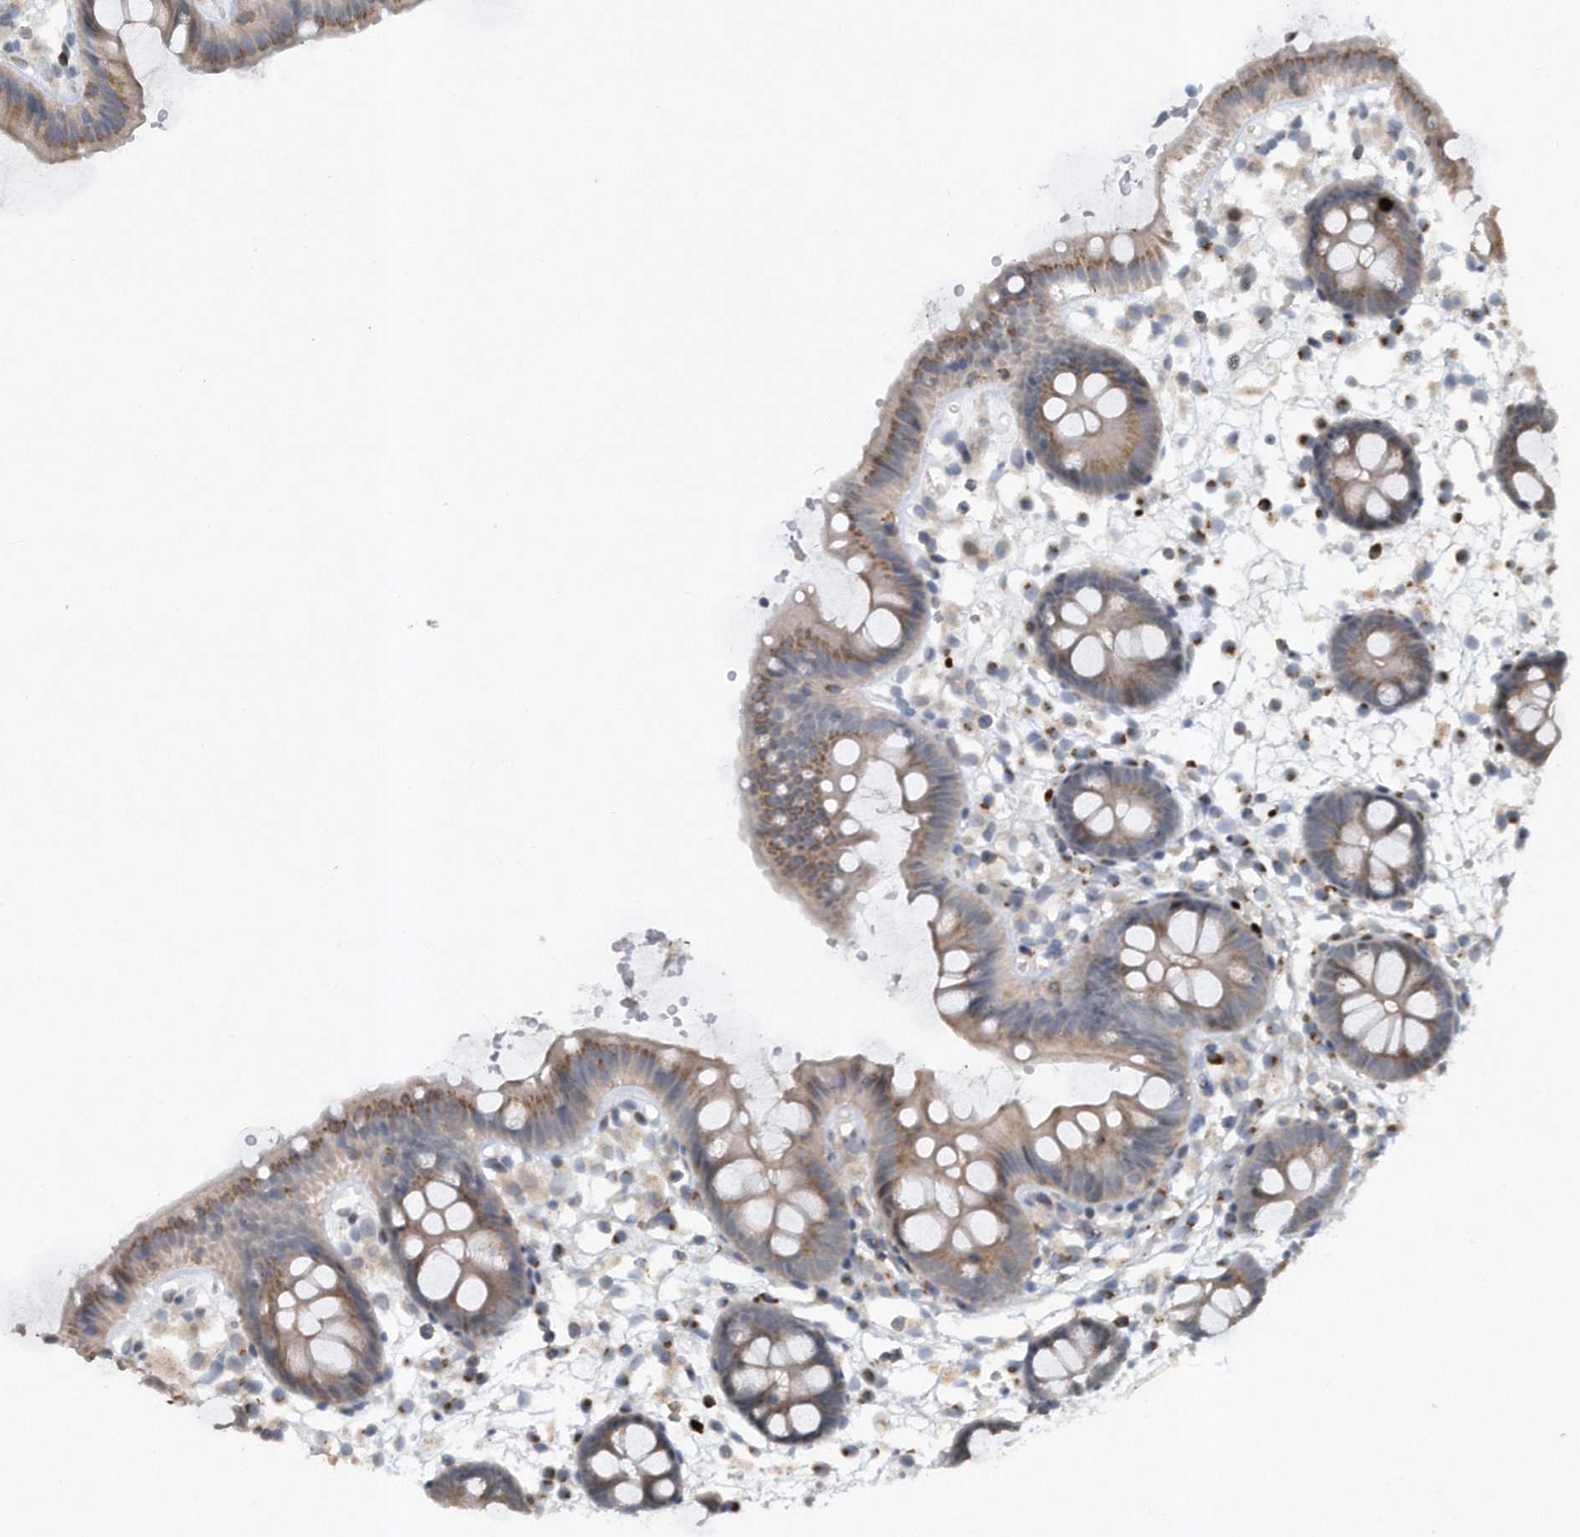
{"staining": {"intensity": "negative", "quantity": "none", "location": "none"}, "tissue": "colon", "cell_type": "Endothelial cells", "image_type": "normal", "snomed": [{"axis": "morphology", "description": "Normal tissue, NOS"}, {"axis": "topography", "description": "Colon"}], "caption": "Photomicrograph shows no significant protein positivity in endothelial cells of normal colon. The staining is performed using DAB (3,3'-diaminobenzidine) brown chromogen with nuclei counter-stained in using hematoxylin.", "gene": "PGBD2", "patient": {"sex": "male", "age": 56}}